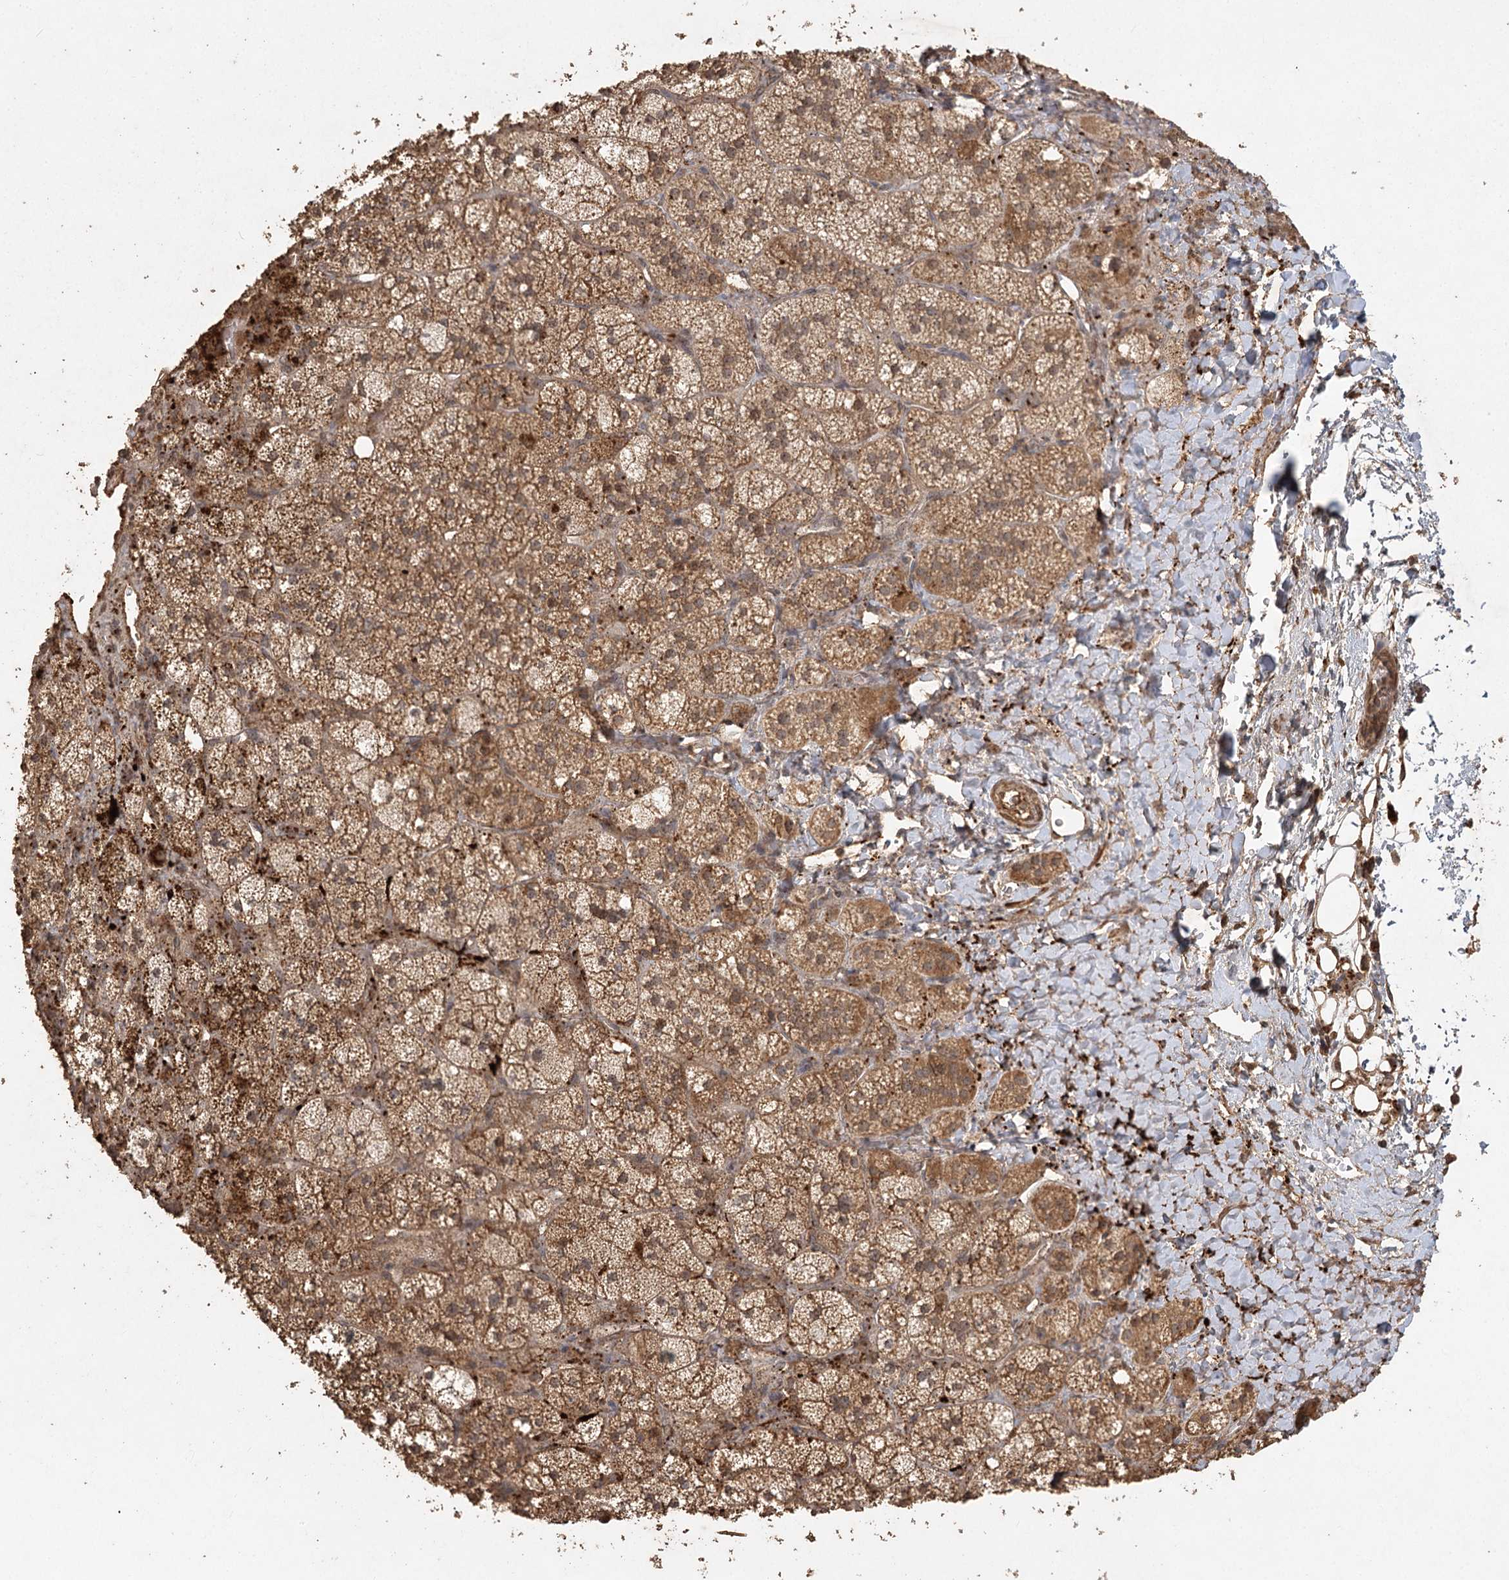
{"staining": {"intensity": "moderate", "quantity": ">75%", "location": "cytoplasmic/membranous"}, "tissue": "adrenal gland", "cell_type": "Glandular cells", "image_type": "normal", "snomed": [{"axis": "morphology", "description": "Normal tissue, NOS"}, {"axis": "topography", "description": "Adrenal gland"}], "caption": "Protein staining of unremarkable adrenal gland demonstrates moderate cytoplasmic/membranous positivity in approximately >75% of glandular cells.", "gene": "ARL13A", "patient": {"sex": "male", "age": 61}}